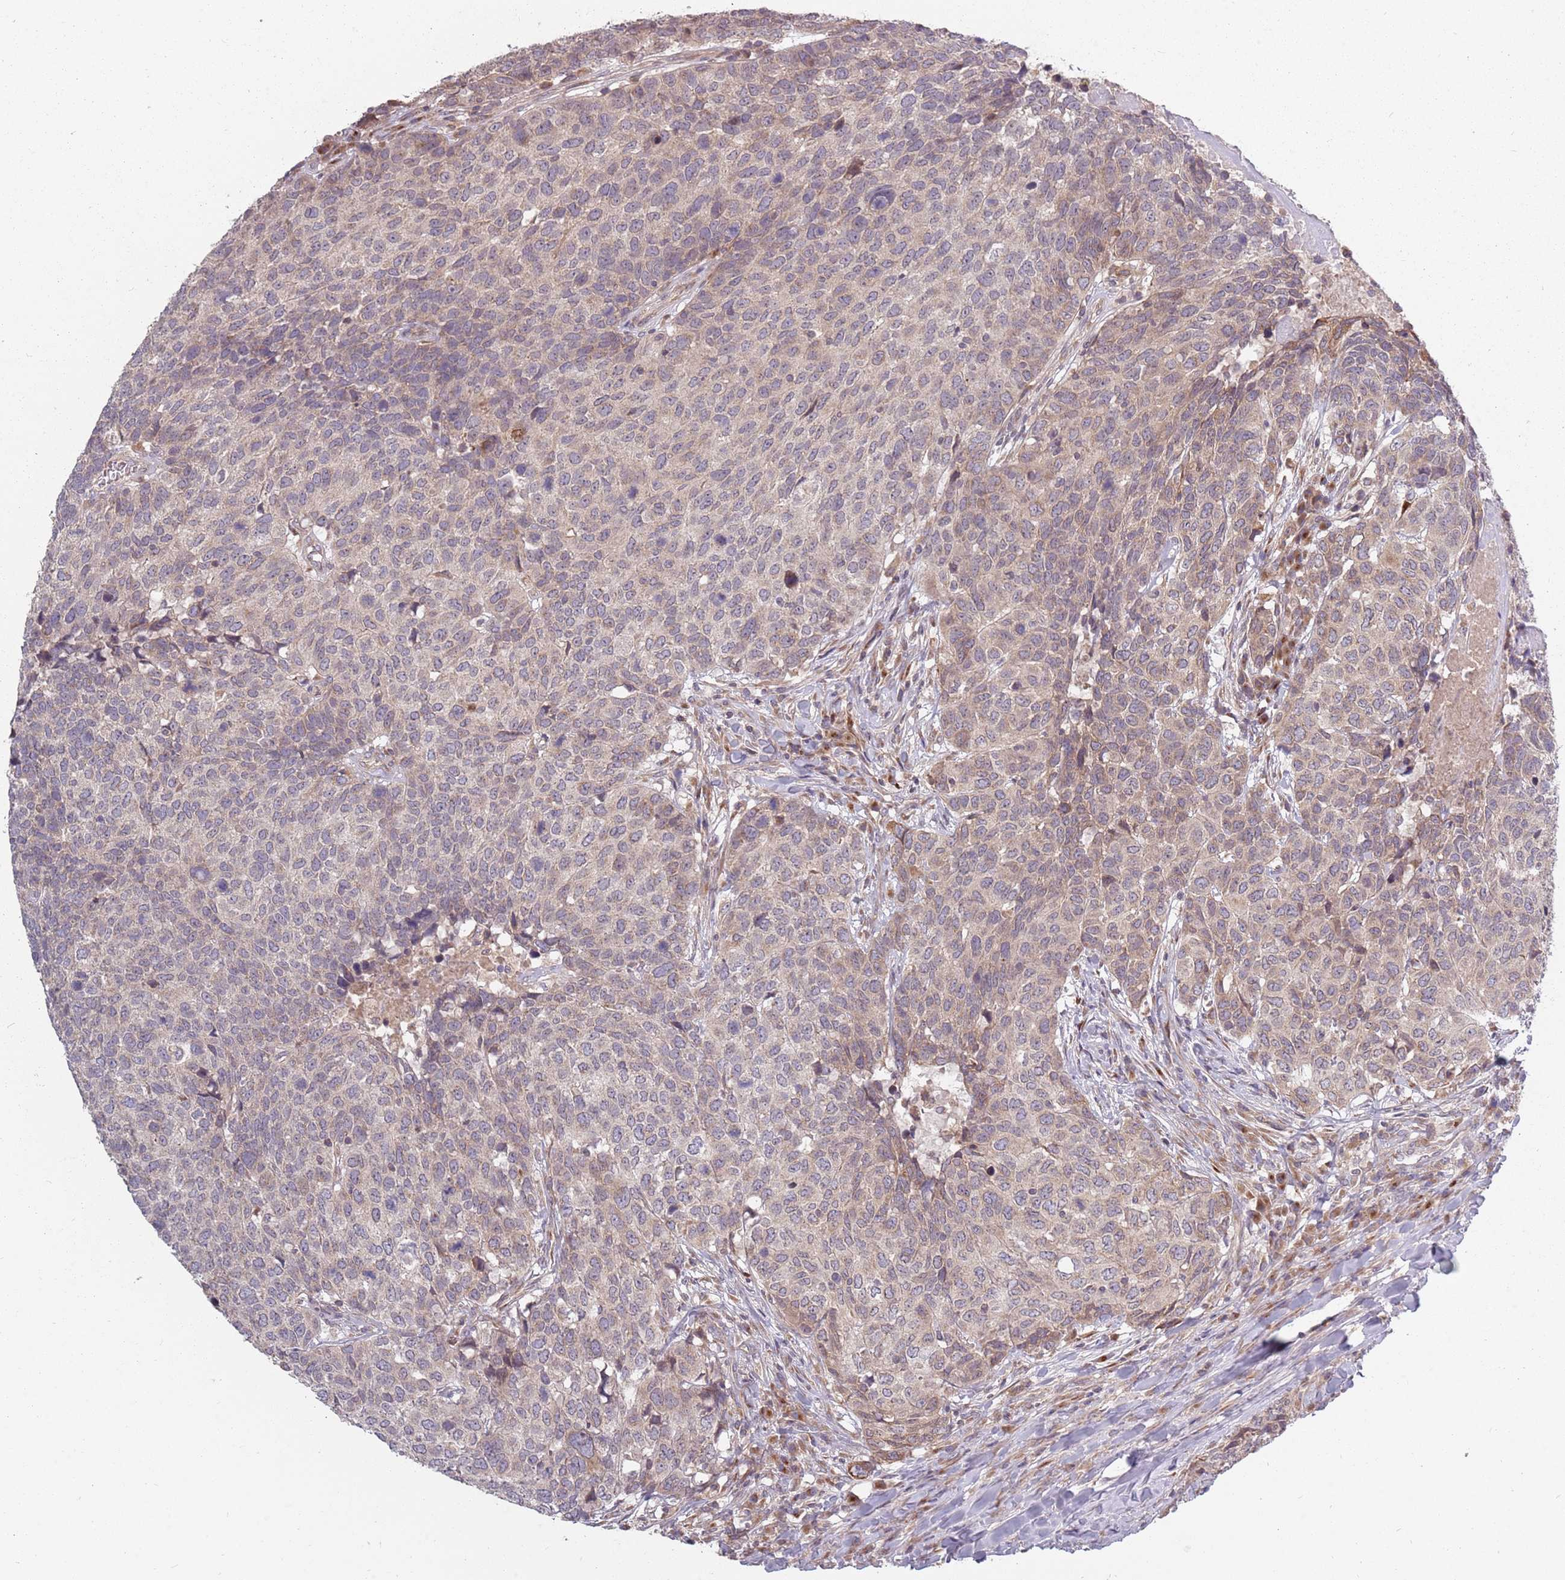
{"staining": {"intensity": "weak", "quantity": "<25%", "location": "cytoplasmic/membranous"}, "tissue": "head and neck cancer", "cell_type": "Tumor cells", "image_type": "cancer", "snomed": [{"axis": "morphology", "description": "Normal tissue, NOS"}, {"axis": "morphology", "description": "Squamous cell carcinoma, NOS"}, {"axis": "topography", "description": "Skeletal muscle"}, {"axis": "topography", "description": "Vascular tissue"}, {"axis": "topography", "description": "Peripheral nerve tissue"}, {"axis": "topography", "description": "Head-Neck"}], "caption": "Tumor cells show no significant staining in squamous cell carcinoma (head and neck).", "gene": "PLD6", "patient": {"sex": "male", "age": 66}}